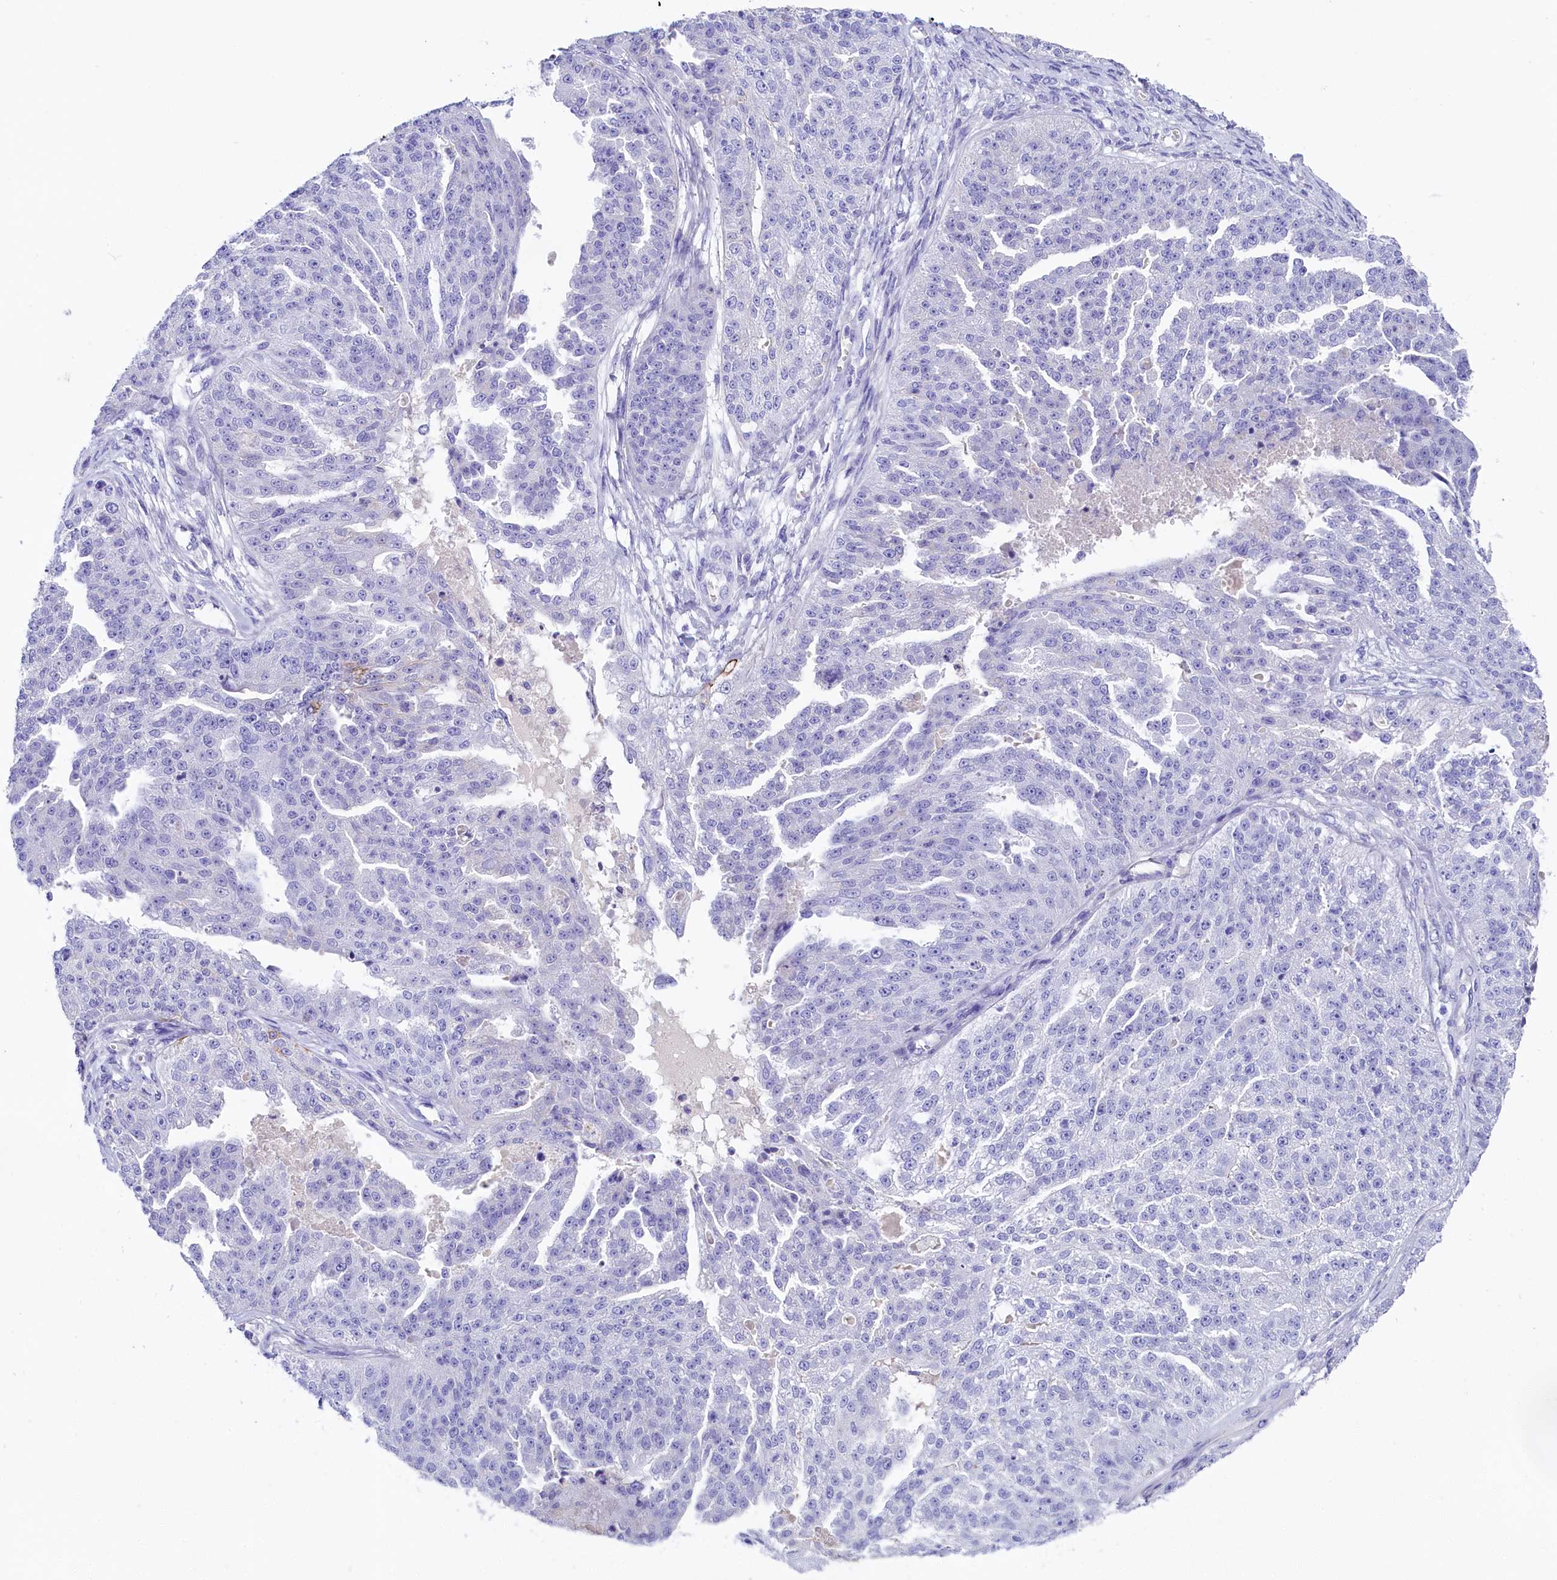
{"staining": {"intensity": "negative", "quantity": "none", "location": "none"}, "tissue": "ovarian cancer", "cell_type": "Tumor cells", "image_type": "cancer", "snomed": [{"axis": "morphology", "description": "Cystadenocarcinoma, serous, NOS"}, {"axis": "topography", "description": "Ovary"}], "caption": "Image shows no significant protein staining in tumor cells of ovarian cancer (serous cystadenocarcinoma).", "gene": "SULT2A1", "patient": {"sex": "female", "age": 58}}